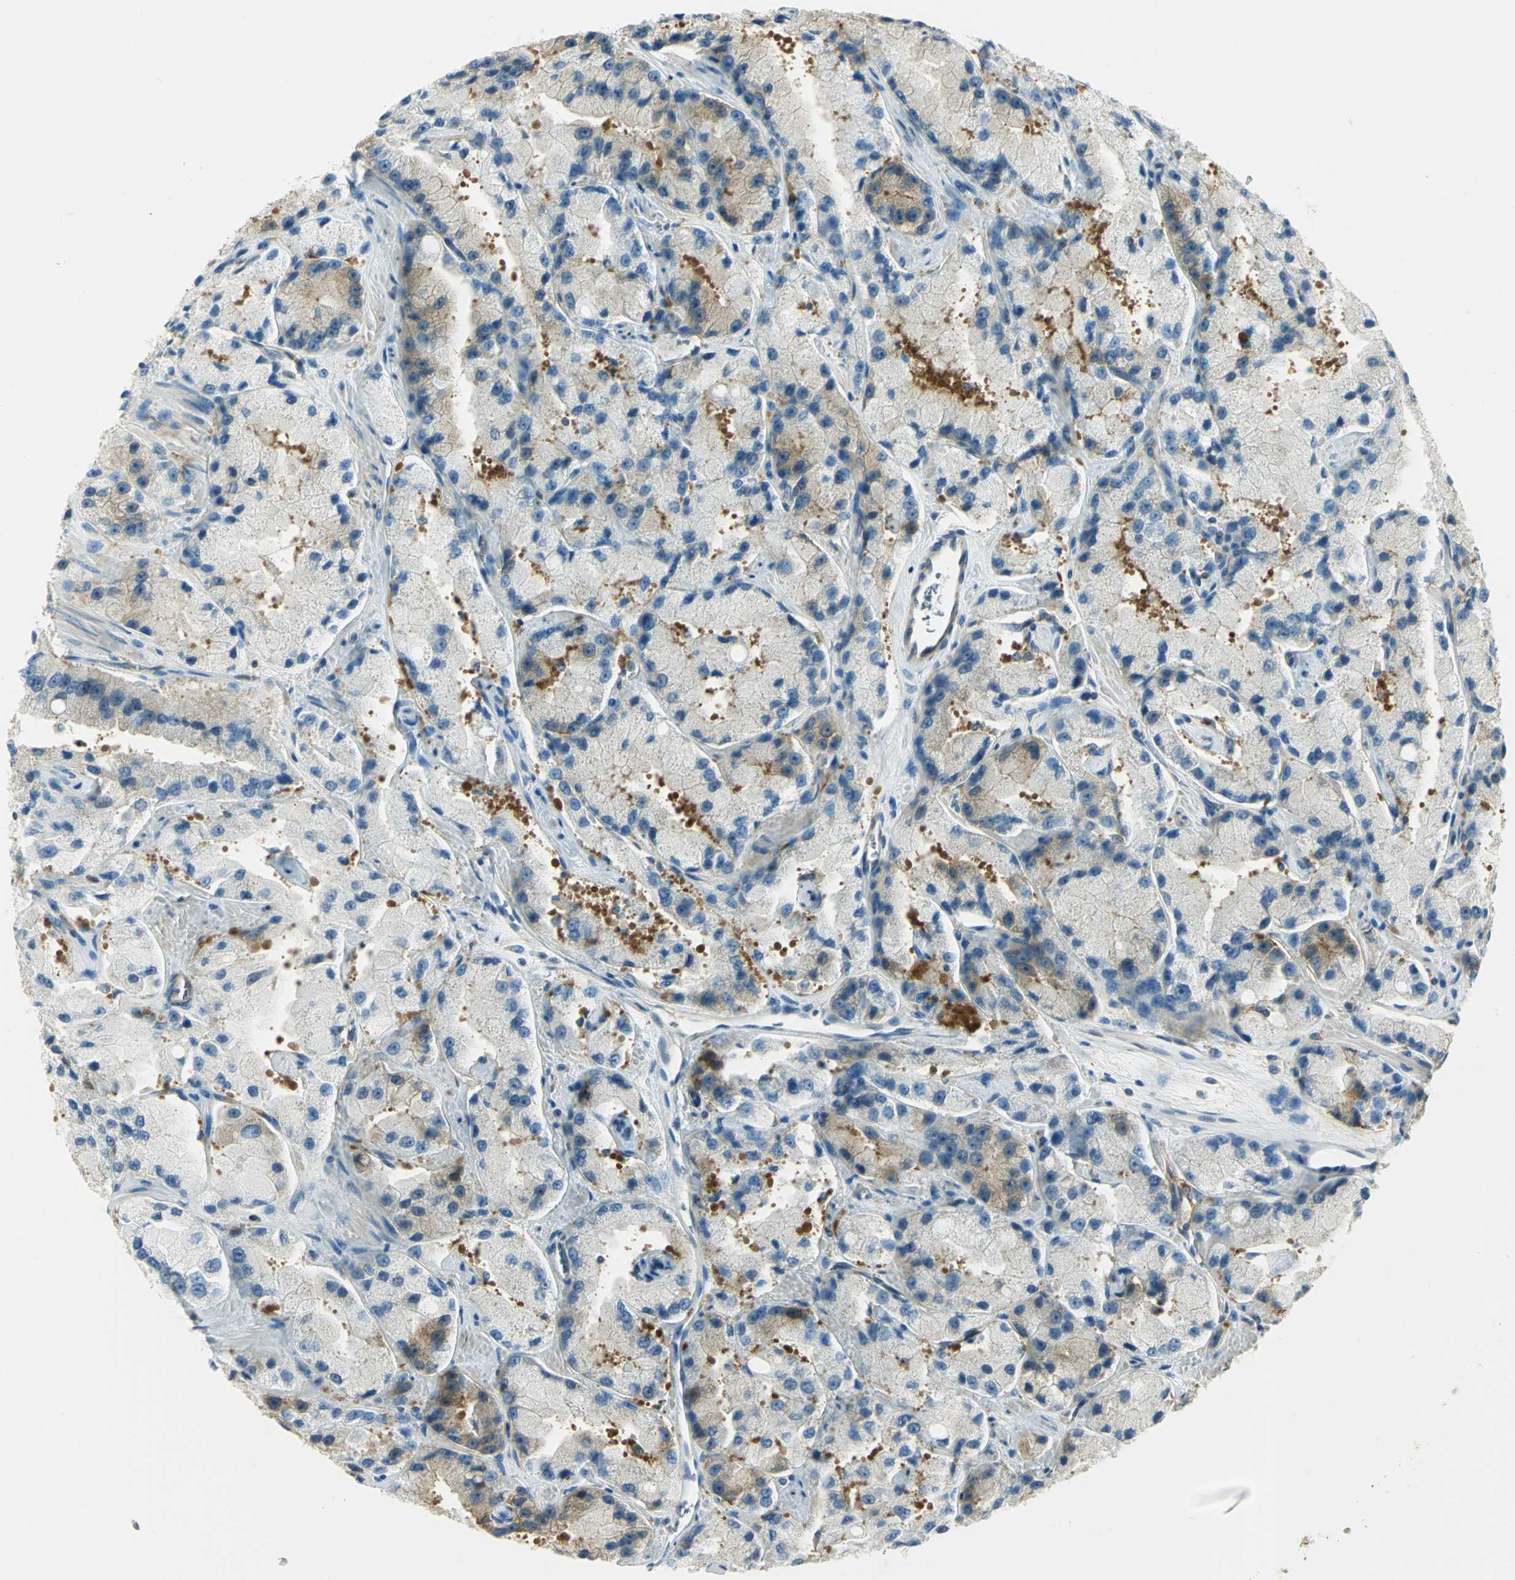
{"staining": {"intensity": "moderate", "quantity": ">75%", "location": "cytoplasmic/membranous"}, "tissue": "prostate cancer", "cell_type": "Tumor cells", "image_type": "cancer", "snomed": [{"axis": "morphology", "description": "Adenocarcinoma, High grade"}, {"axis": "topography", "description": "Prostate"}], "caption": "Brown immunohistochemical staining in prostate cancer exhibits moderate cytoplasmic/membranous positivity in approximately >75% of tumor cells.", "gene": "TSC22D2", "patient": {"sex": "male", "age": 58}}